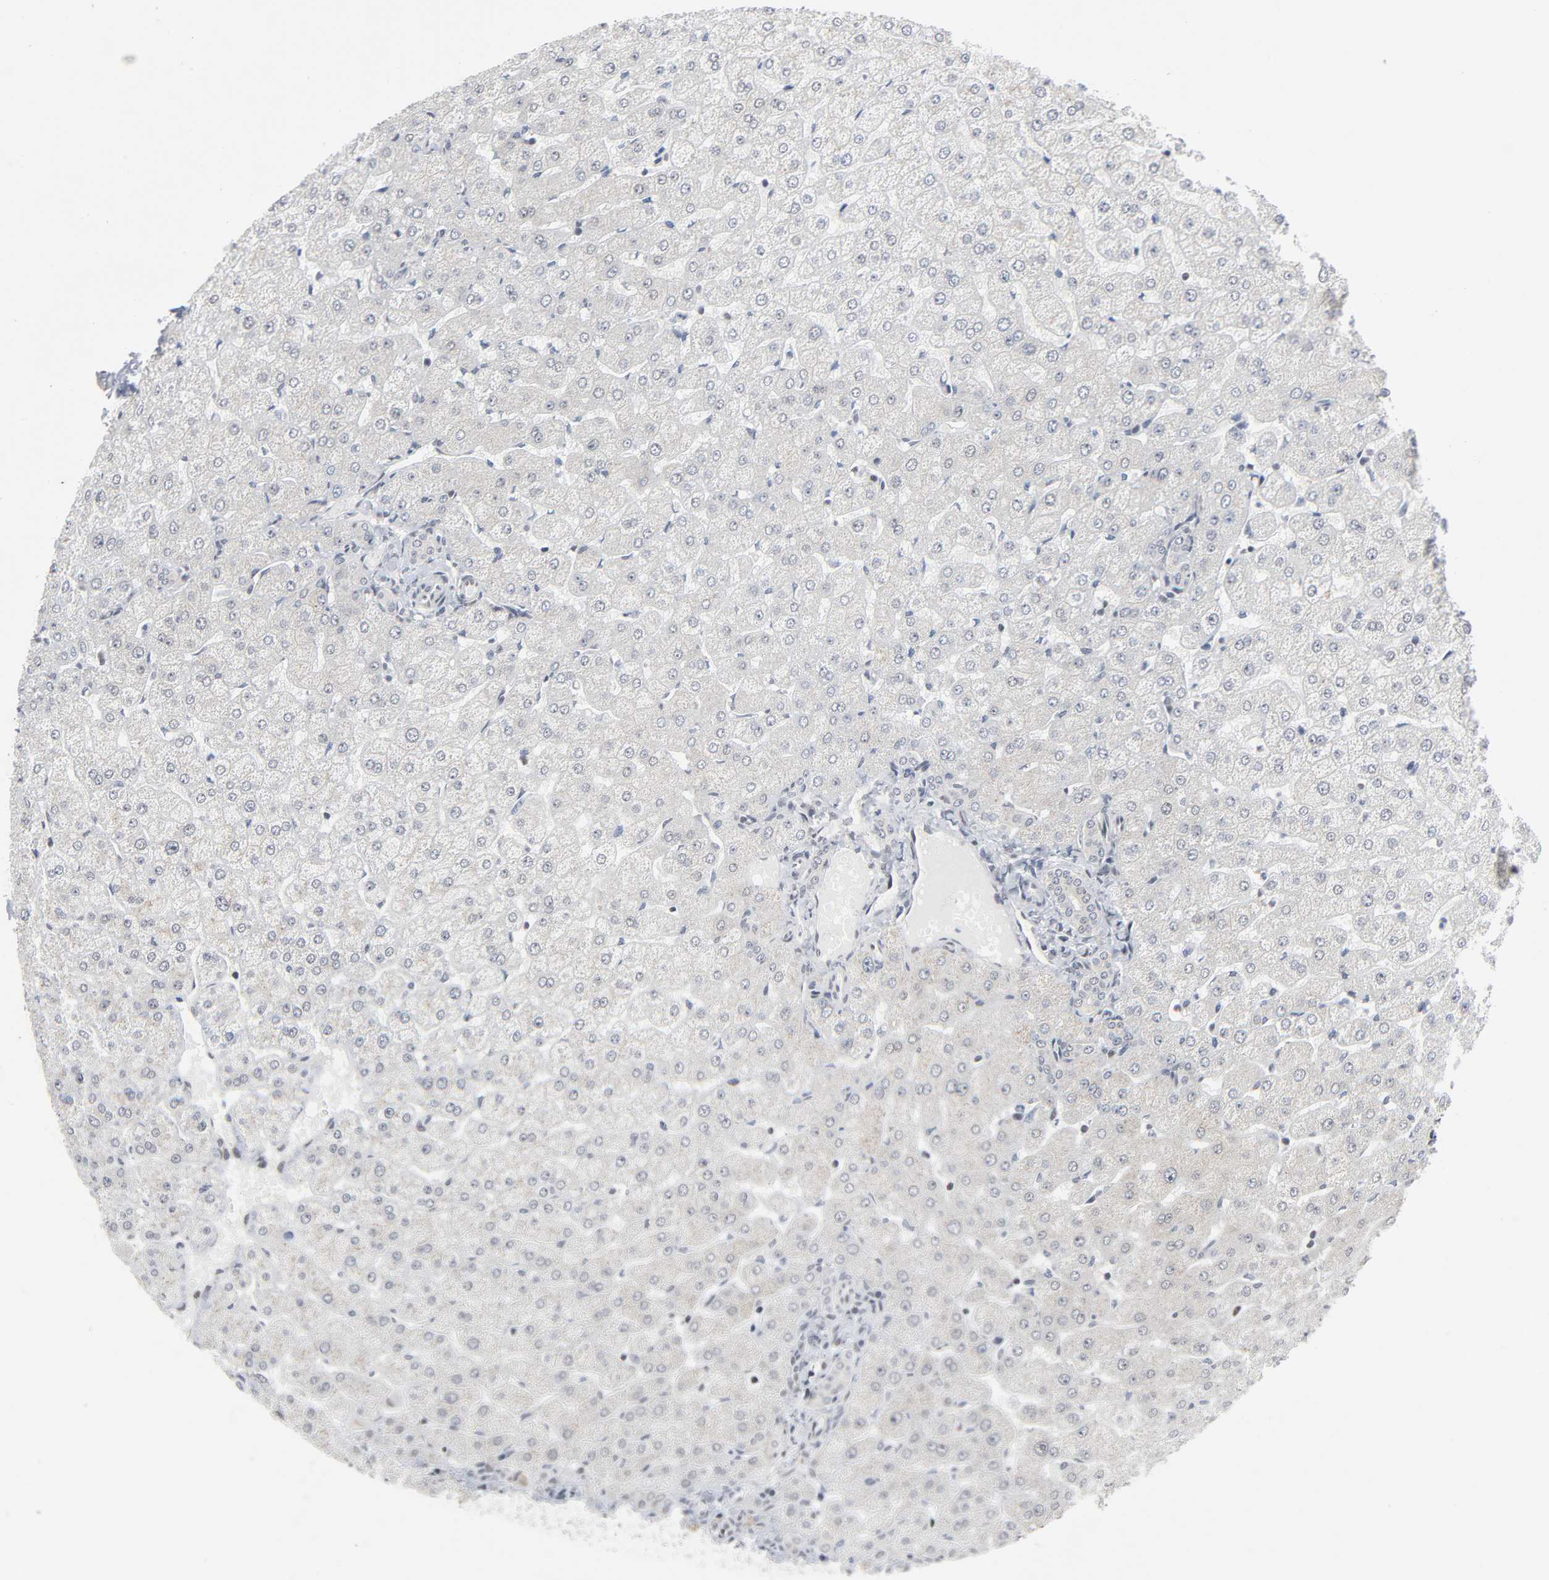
{"staining": {"intensity": "negative", "quantity": "none", "location": "none"}, "tissue": "liver", "cell_type": "Cholangiocytes", "image_type": "normal", "snomed": [{"axis": "morphology", "description": "Normal tissue, NOS"}, {"axis": "morphology", "description": "Fibrosis, NOS"}, {"axis": "topography", "description": "Liver"}], "caption": "Liver stained for a protein using IHC displays no expression cholangiocytes.", "gene": "MUC1", "patient": {"sex": "female", "age": 29}}